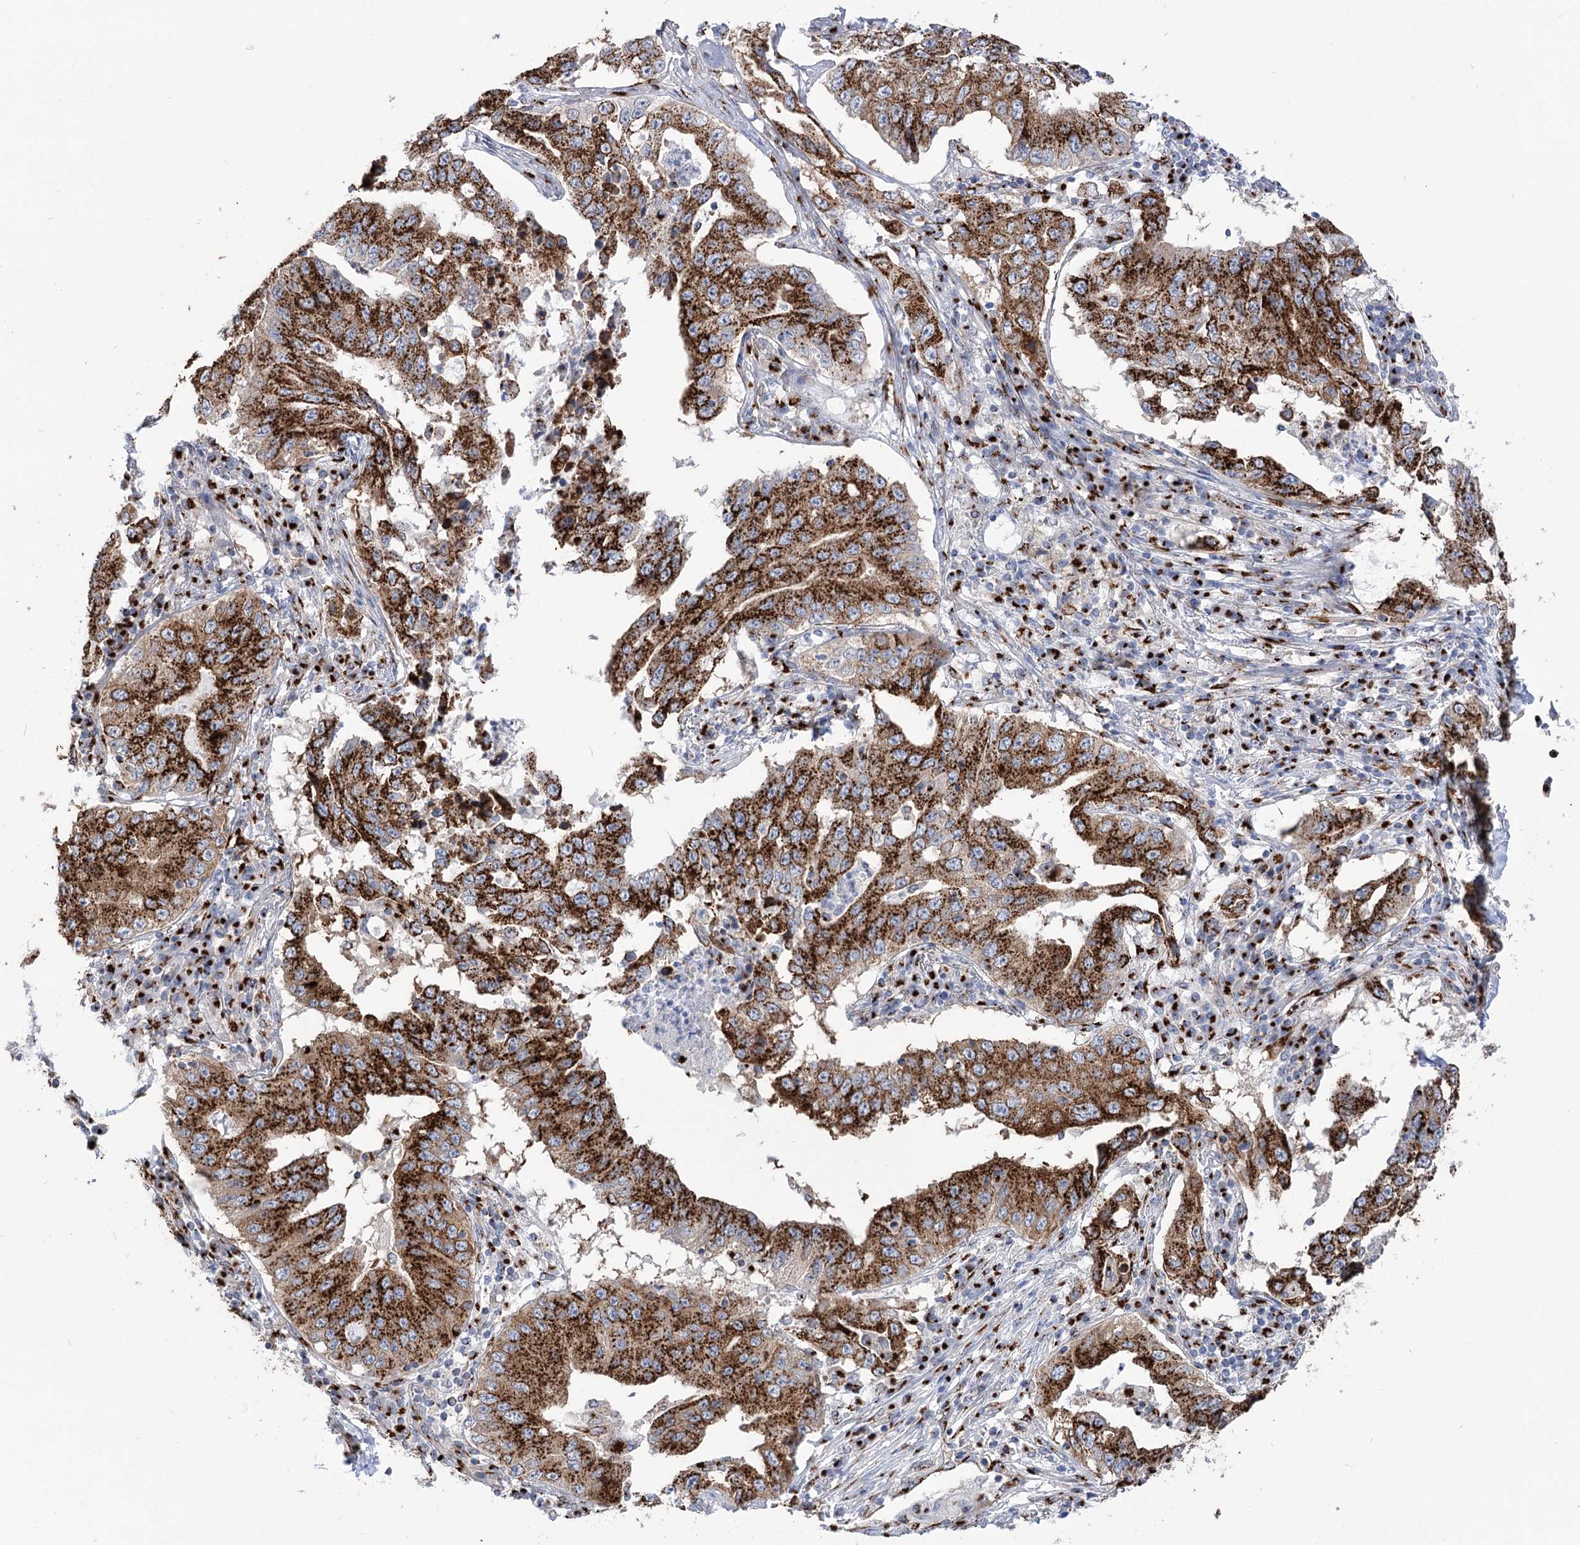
{"staining": {"intensity": "strong", "quantity": ">75%", "location": "cytoplasmic/membranous"}, "tissue": "lung cancer", "cell_type": "Tumor cells", "image_type": "cancer", "snomed": [{"axis": "morphology", "description": "Adenocarcinoma, NOS"}, {"axis": "topography", "description": "Lung"}], "caption": "Immunohistochemical staining of human lung cancer (adenocarcinoma) demonstrates high levels of strong cytoplasmic/membranous staining in approximately >75% of tumor cells. The staining was performed using DAB to visualize the protein expression in brown, while the nuclei were stained in blue with hematoxylin (Magnification: 20x).", "gene": "TMEM165", "patient": {"sex": "female", "age": 51}}